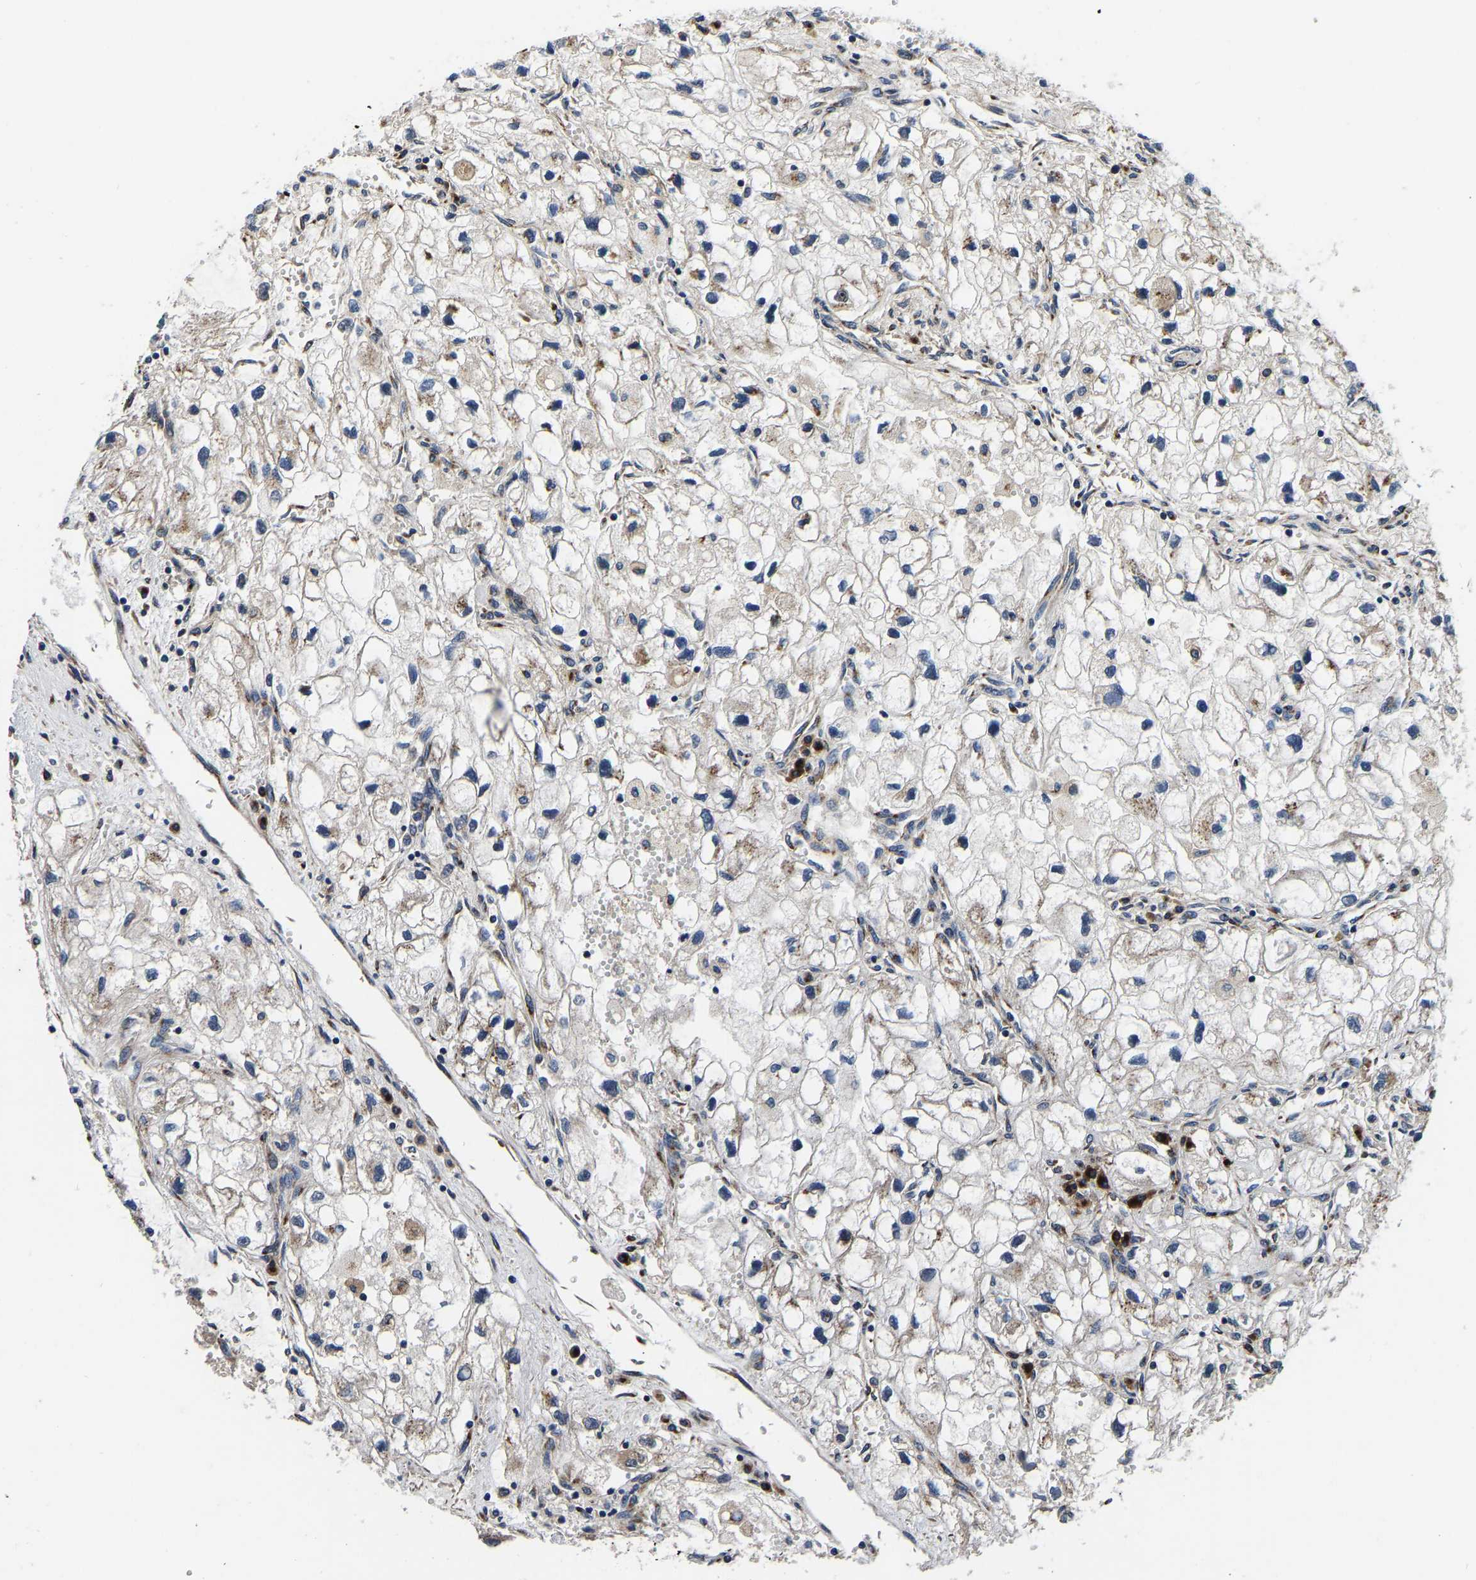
{"staining": {"intensity": "weak", "quantity": ">75%", "location": "cytoplasmic/membranous"}, "tissue": "renal cancer", "cell_type": "Tumor cells", "image_type": "cancer", "snomed": [{"axis": "morphology", "description": "Adenocarcinoma, NOS"}, {"axis": "topography", "description": "Kidney"}], "caption": "Protein positivity by immunohistochemistry (IHC) displays weak cytoplasmic/membranous expression in approximately >75% of tumor cells in renal cancer.", "gene": "RABAC1", "patient": {"sex": "female", "age": 70}}